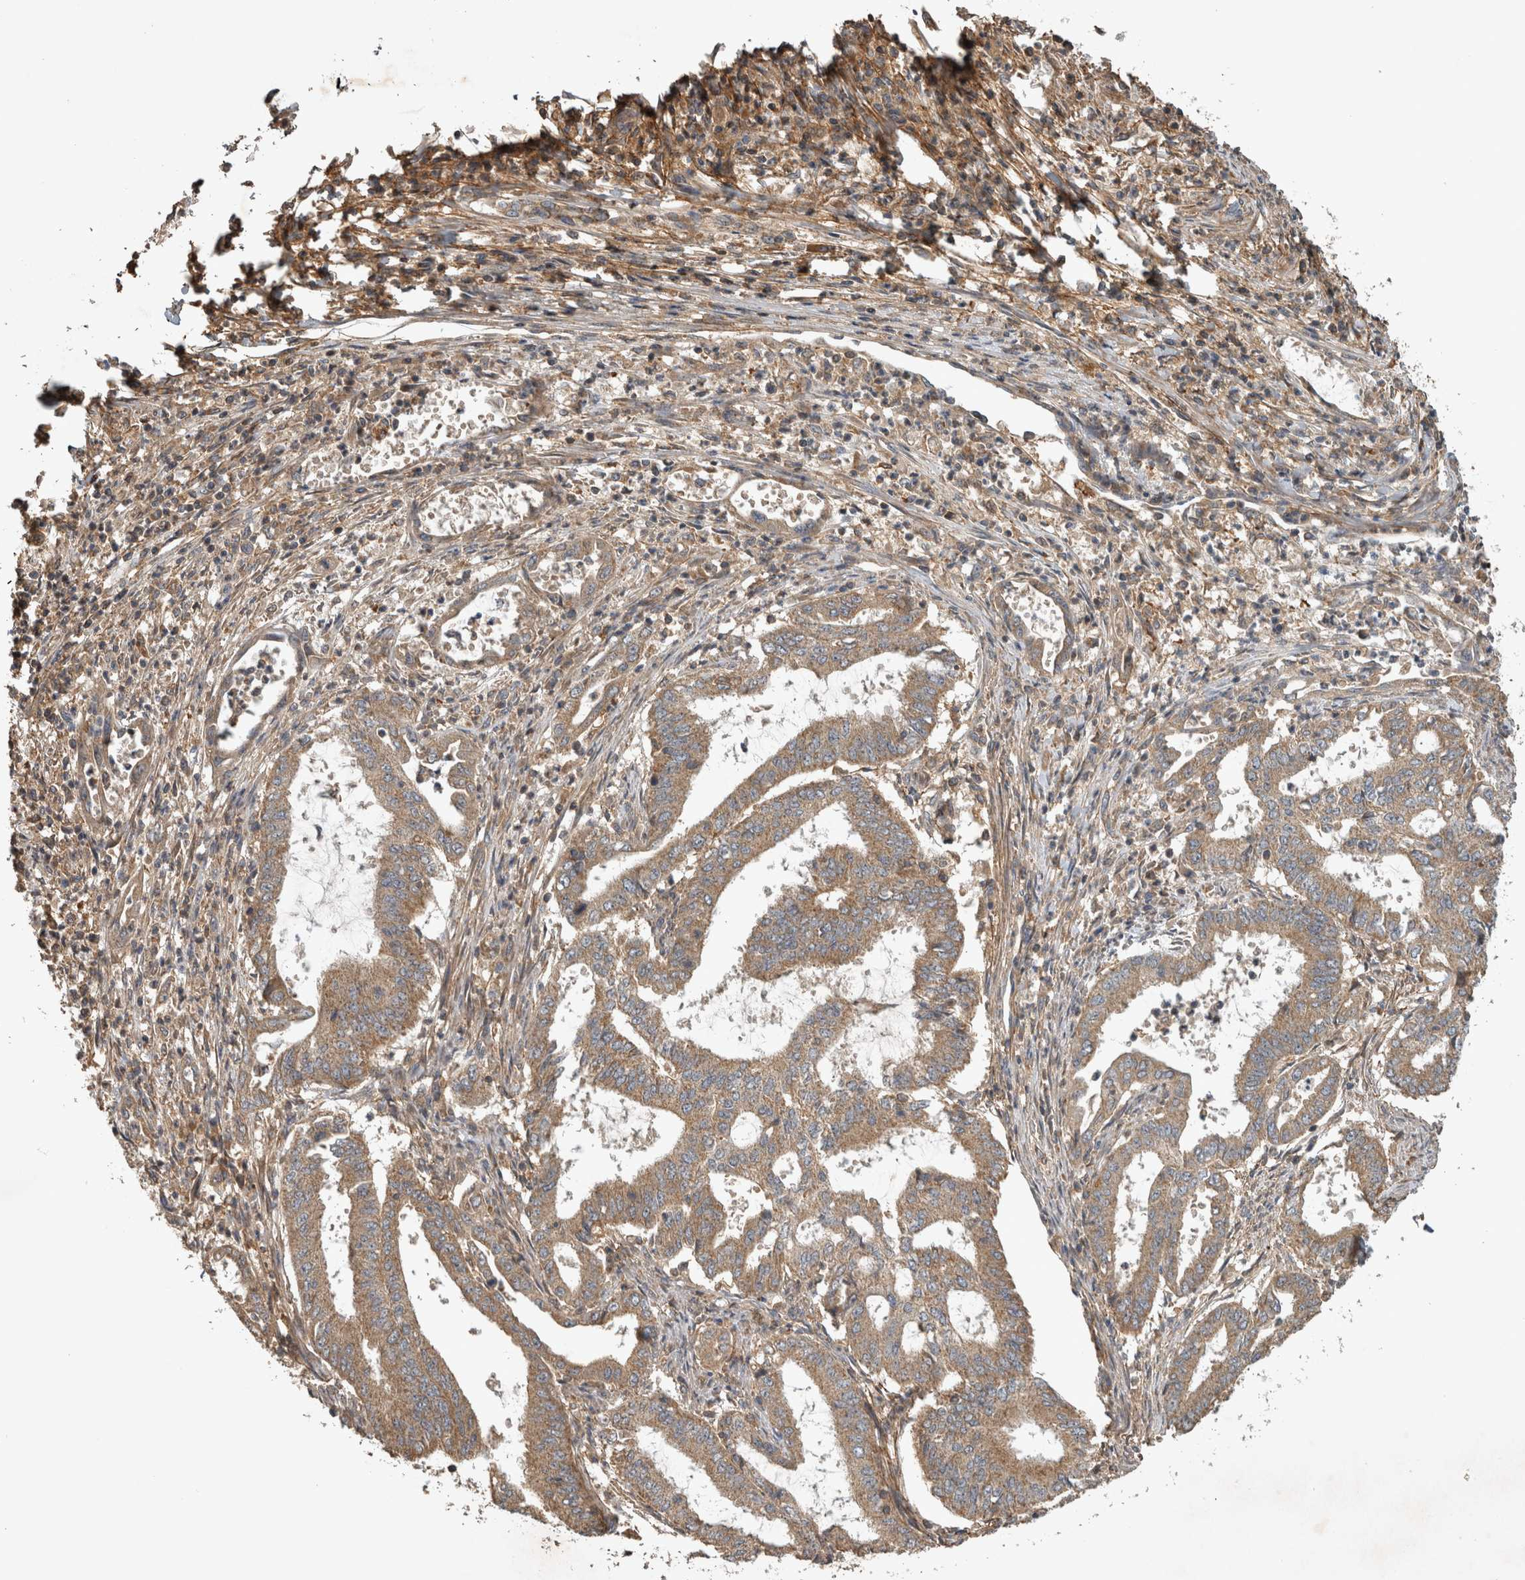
{"staining": {"intensity": "moderate", "quantity": ">75%", "location": "cytoplasmic/membranous"}, "tissue": "endometrial cancer", "cell_type": "Tumor cells", "image_type": "cancer", "snomed": [{"axis": "morphology", "description": "Adenocarcinoma, NOS"}, {"axis": "topography", "description": "Endometrium"}], "caption": "High-power microscopy captured an immunohistochemistry (IHC) photomicrograph of endometrial cancer, revealing moderate cytoplasmic/membranous staining in about >75% of tumor cells. Ihc stains the protein in brown and the nuclei are stained blue.", "gene": "TRMT61B", "patient": {"sex": "female", "age": 51}}